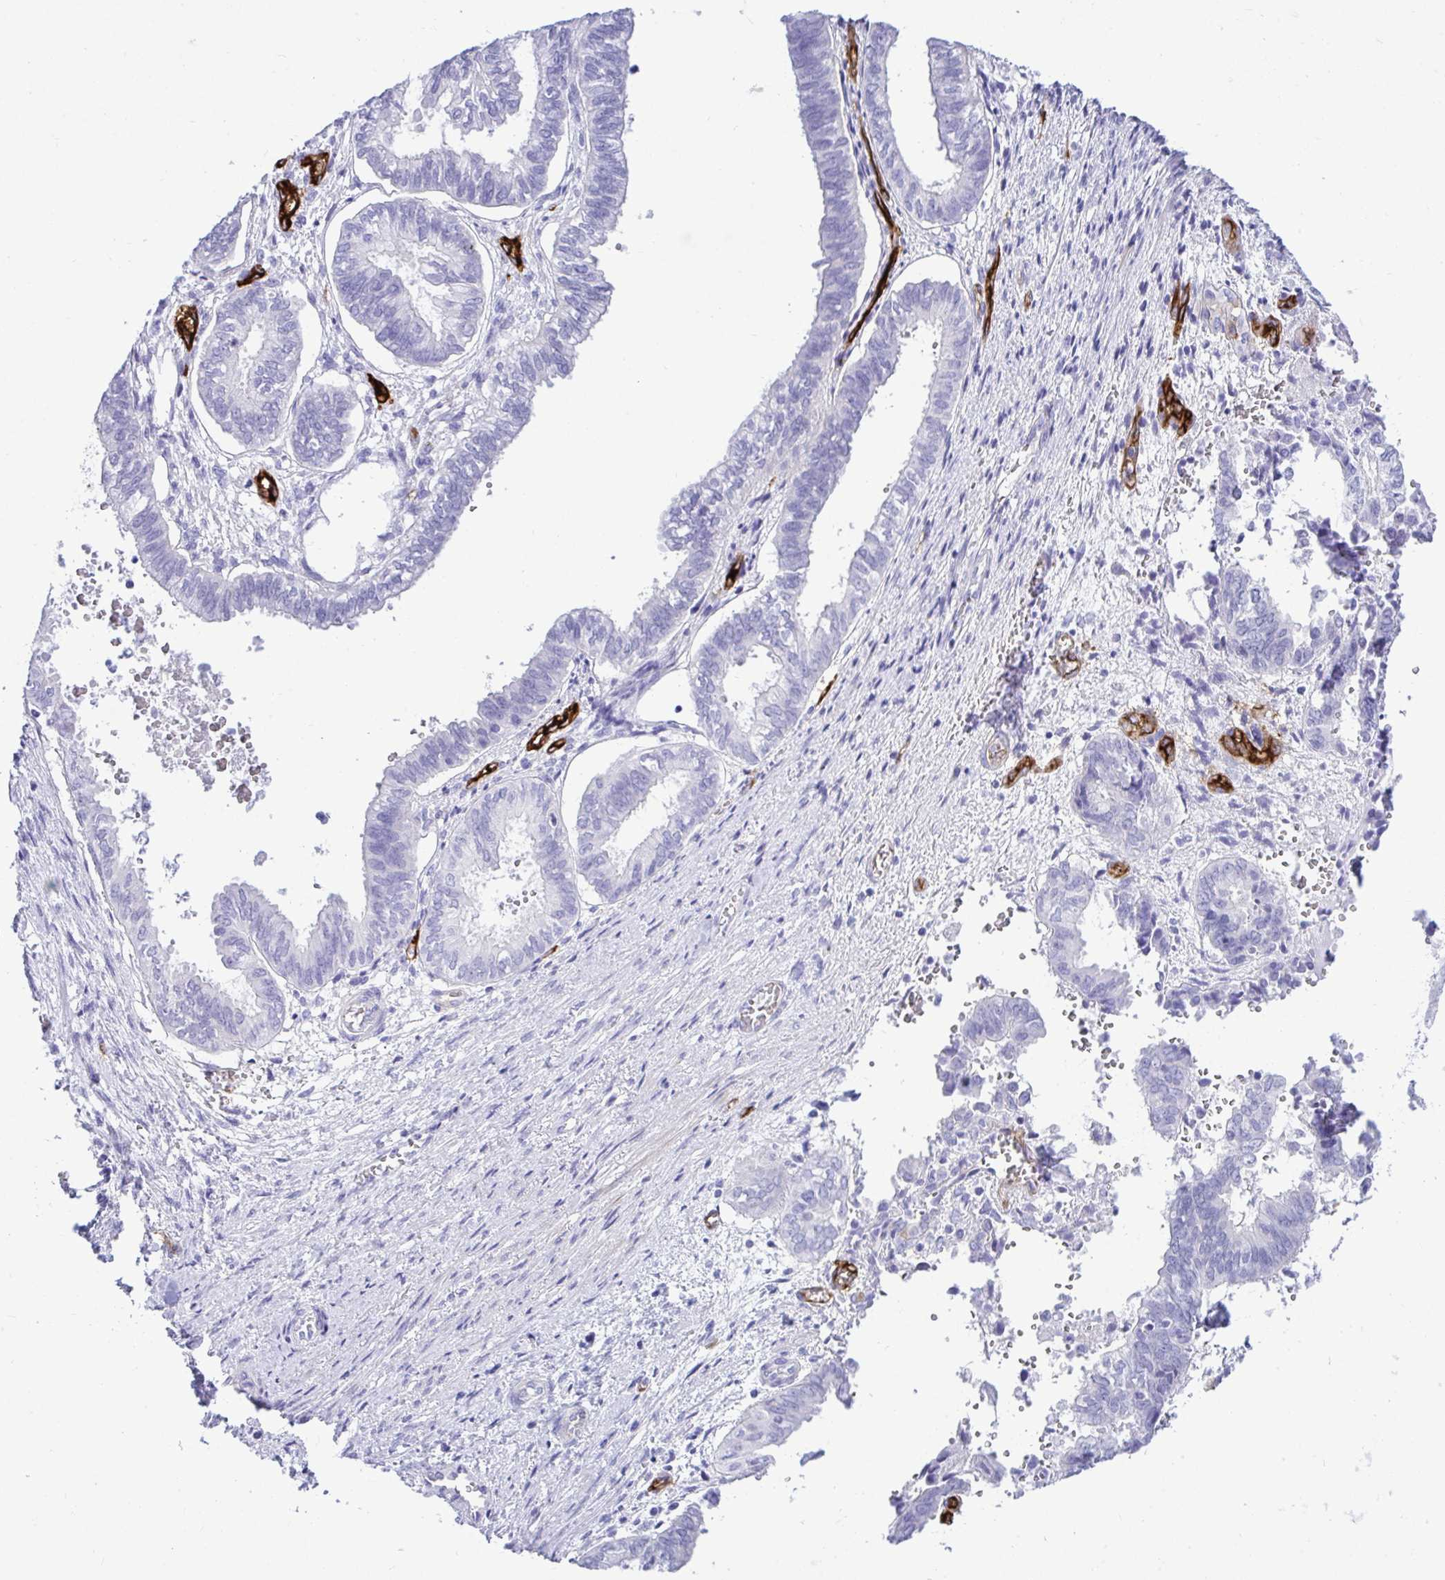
{"staining": {"intensity": "negative", "quantity": "none", "location": "none"}, "tissue": "ovarian cancer", "cell_type": "Tumor cells", "image_type": "cancer", "snomed": [{"axis": "morphology", "description": "Carcinoma, endometroid"}, {"axis": "topography", "description": "Ovary"}], "caption": "Immunohistochemical staining of human ovarian endometroid carcinoma exhibits no significant expression in tumor cells.", "gene": "ABCG2", "patient": {"sex": "female", "age": 64}}